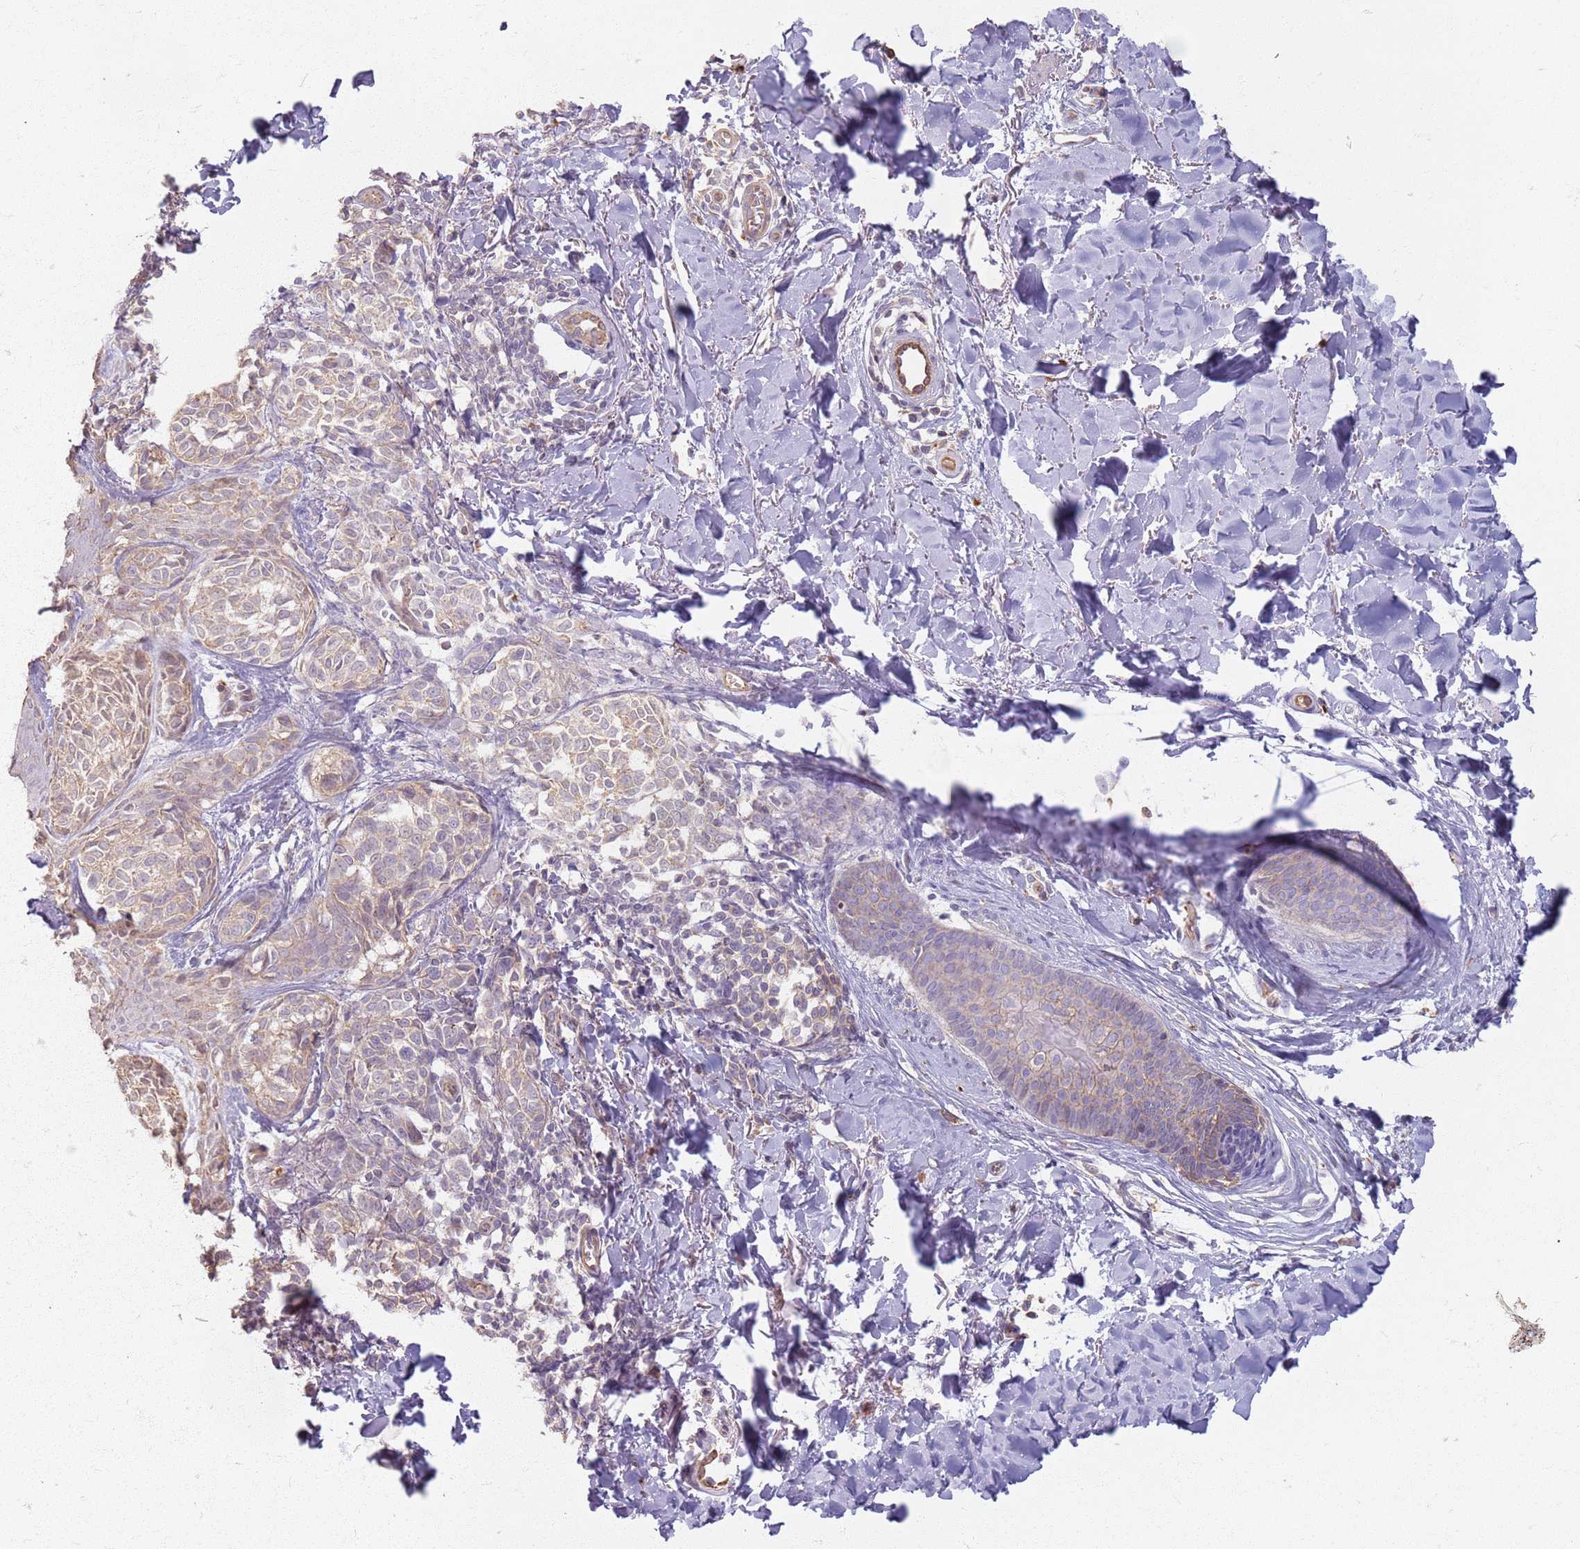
{"staining": {"intensity": "weak", "quantity": "25%-75%", "location": "cytoplasmic/membranous"}, "tissue": "melanoma", "cell_type": "Tumor cells", "image_type": "cancer", "snomed": [{"axis": "morphology", "description": "Malignant melanoma, NOS"}, {"axis": "topography", "description": "Skin of upper extremity"}], "caption": "IHC (DAB) staining of malignant melanoma demonstrates weak cytoplasmic/membranous protein expression in about 25%-75% of tumor cells. (Brightfield microscopy of DAB IHC at high magnification).", "gene": "KCNA5", "patient": {"sex": "male", "age": 40}}